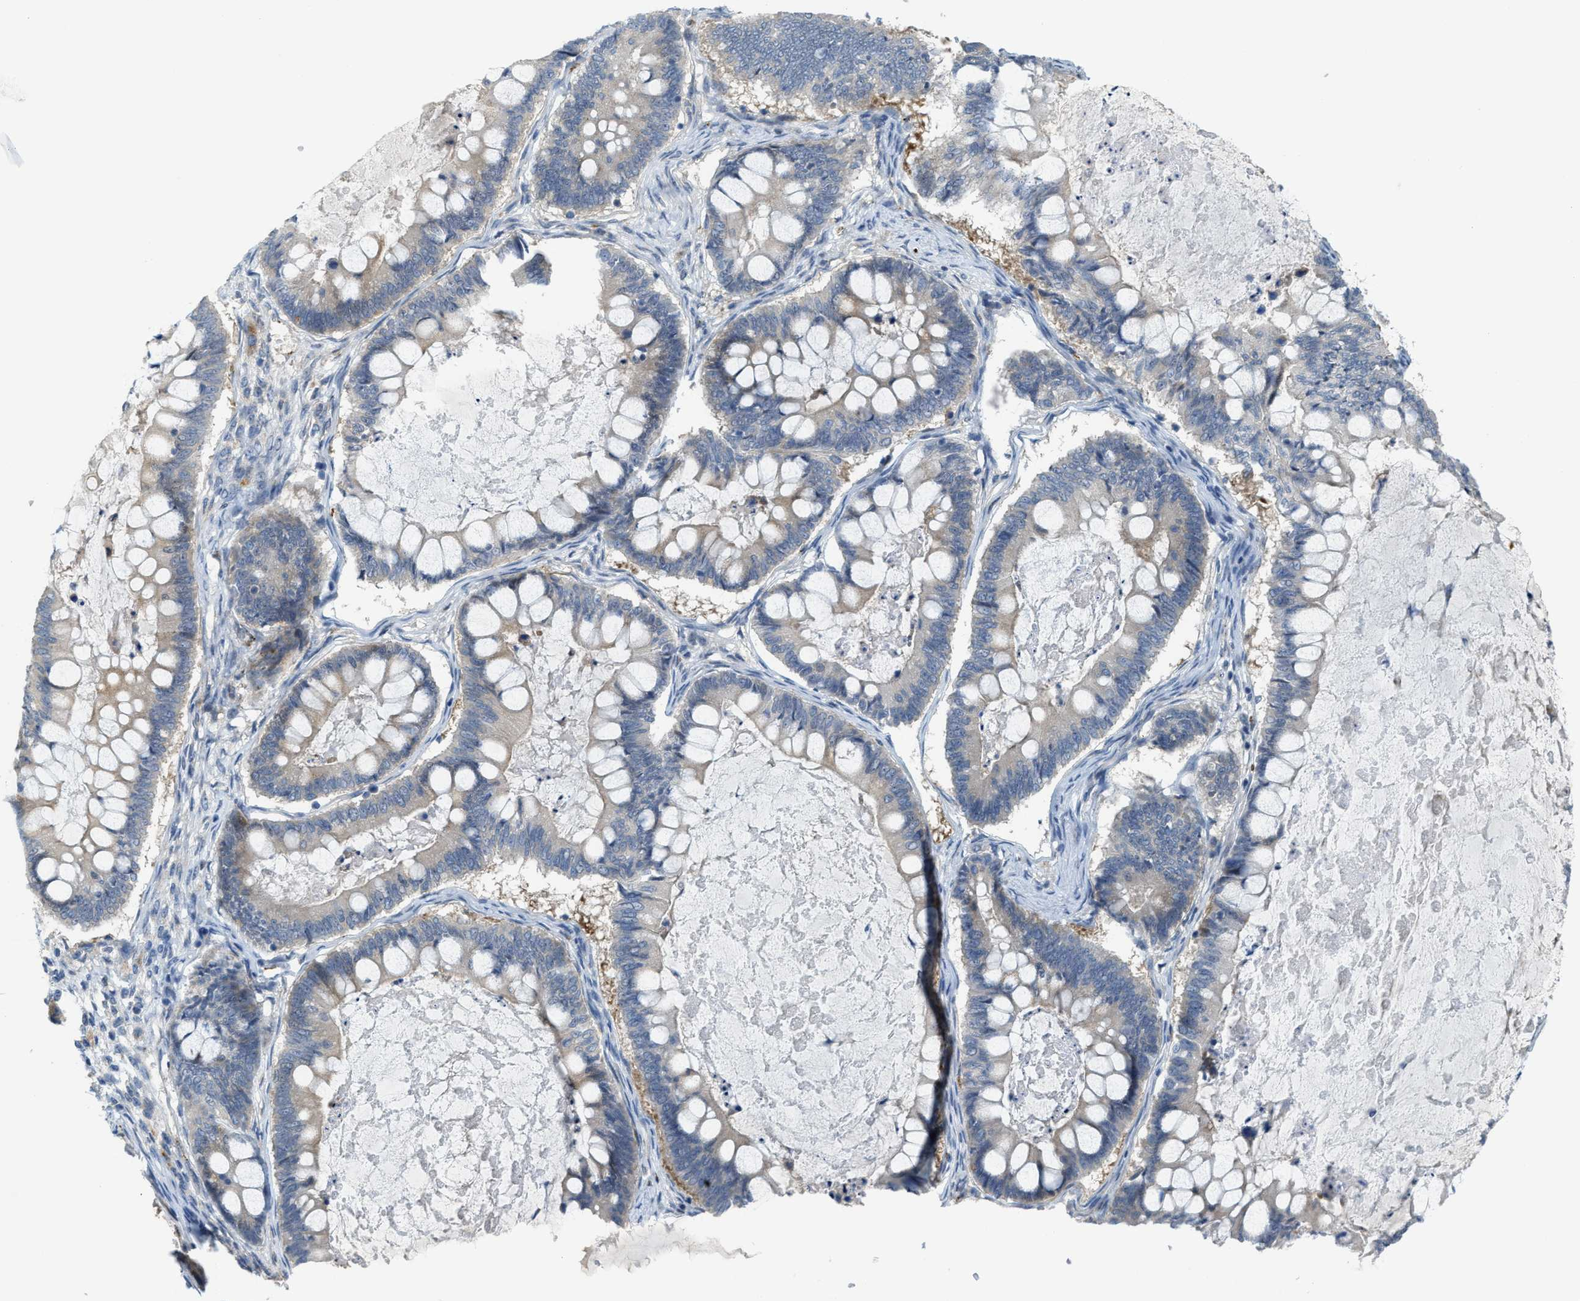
{"staining": {"intensity": "negative", "quantity": "none", "location": "none"}, "tissue": "ovarian cancer", "cell_type": "Tumor cells", "image_type": "cancer", "snomed": [{"axis": "morphology", "description": "Cystadenocarcinoma, mucinous, NOS"}, {"axis": "topography", "description": "Ovary"}], "caption": "This is a photomicrograph of immunohistochemistry staining of ovarian mucinous cystadenocarcinoma, which shows no expression in tumor cells.", "gene": "KLHDC10", "patient": {"sex": "female", "age": 61}}